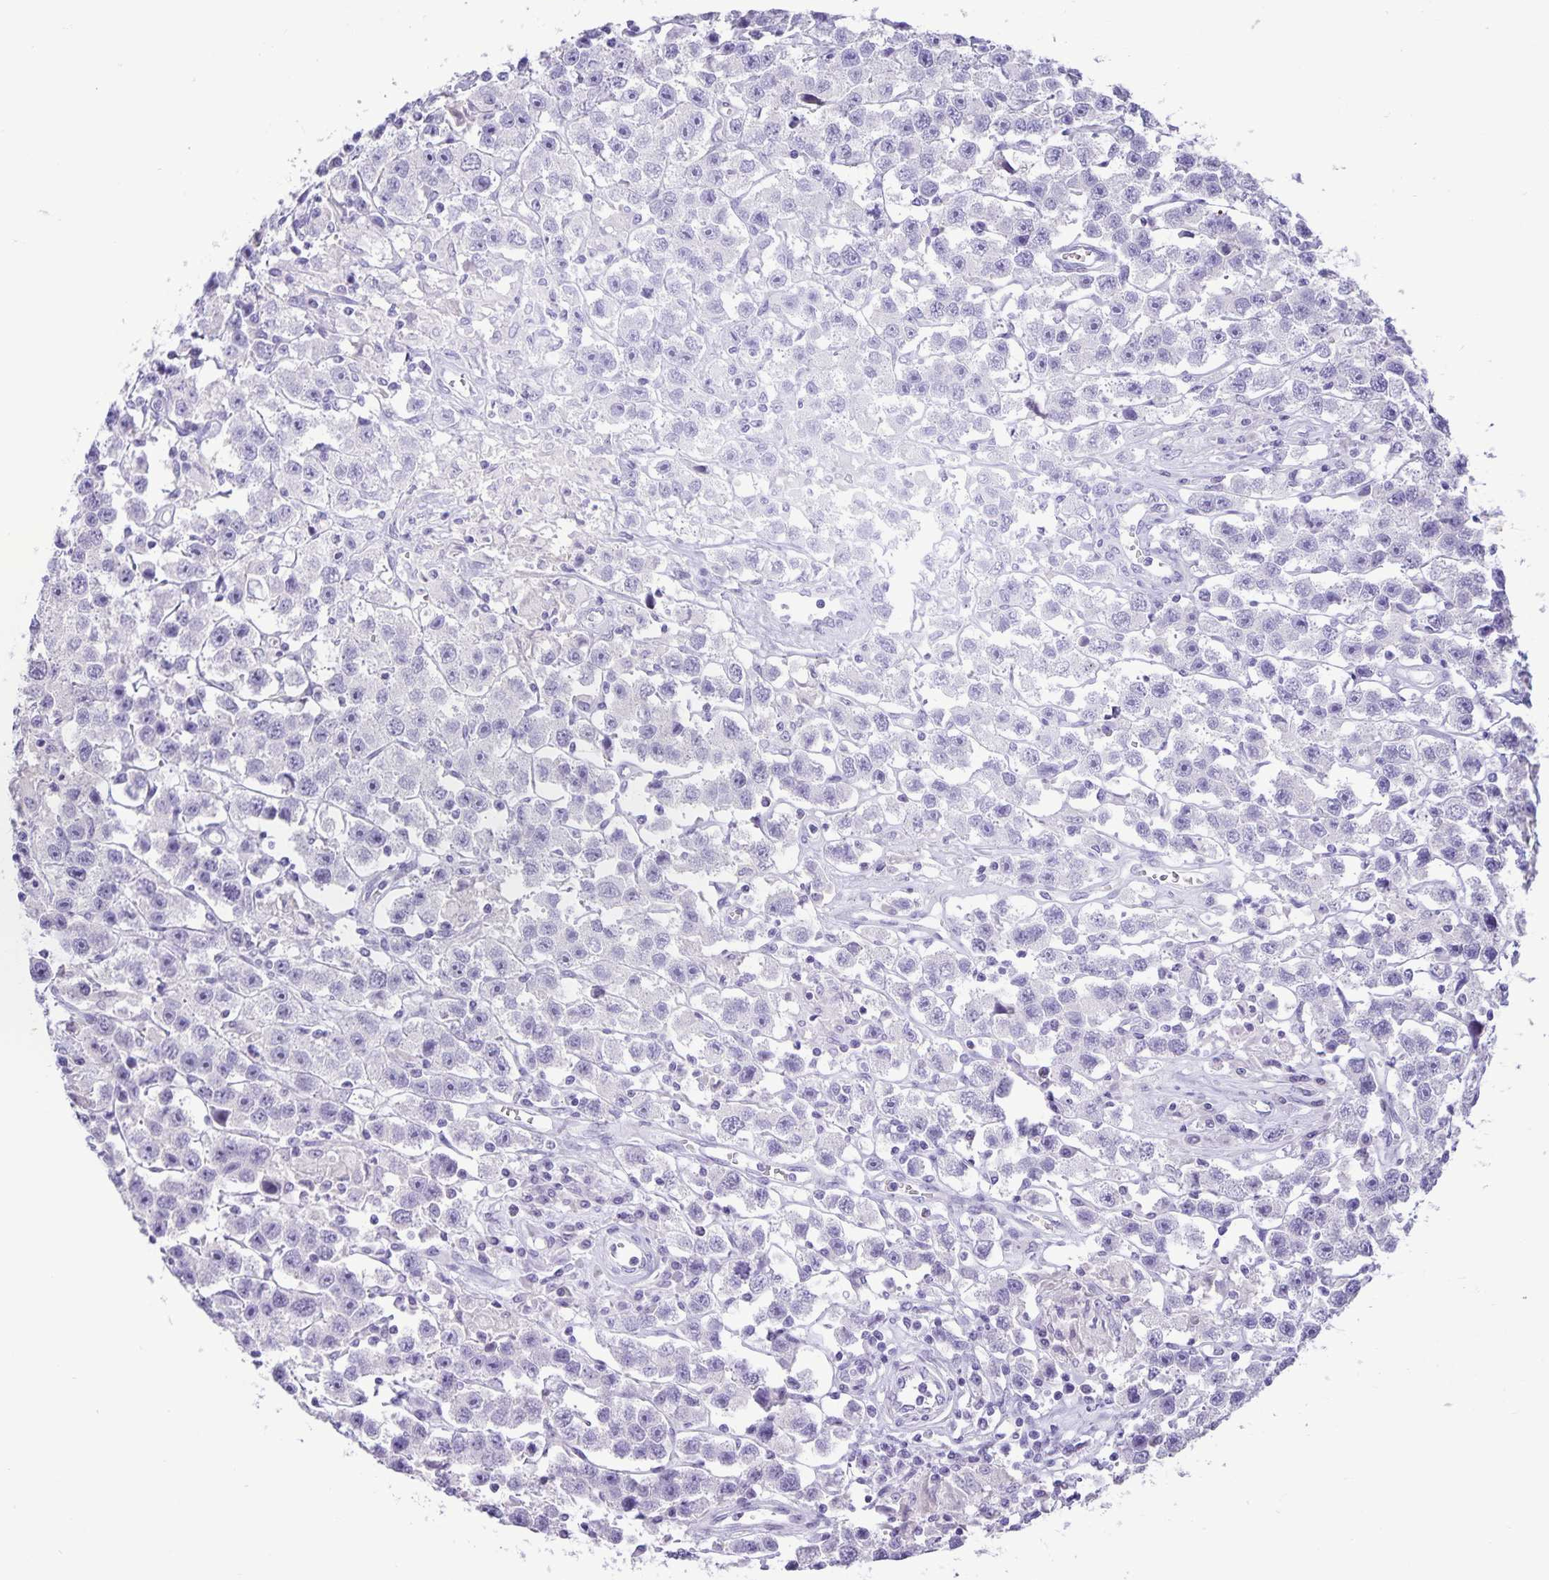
{"staining": {"intensity": "negative", "quantity": "none", "location": "none"}, "tissue": "testis cancer", "cell_type": "Tumor cells", "image_type": "cancer", "snomed": [{"axis": "morphology", "description": "Seminoma, NOS"}, {"axis": "topography", "description": "Testis"}], "caption": "Immunohistochemical staining of testis cancer (seminoma) displays no significant expression in tumor cells.", "gene": "IBTK", "patient": {"sex": "male", "age": 45}}